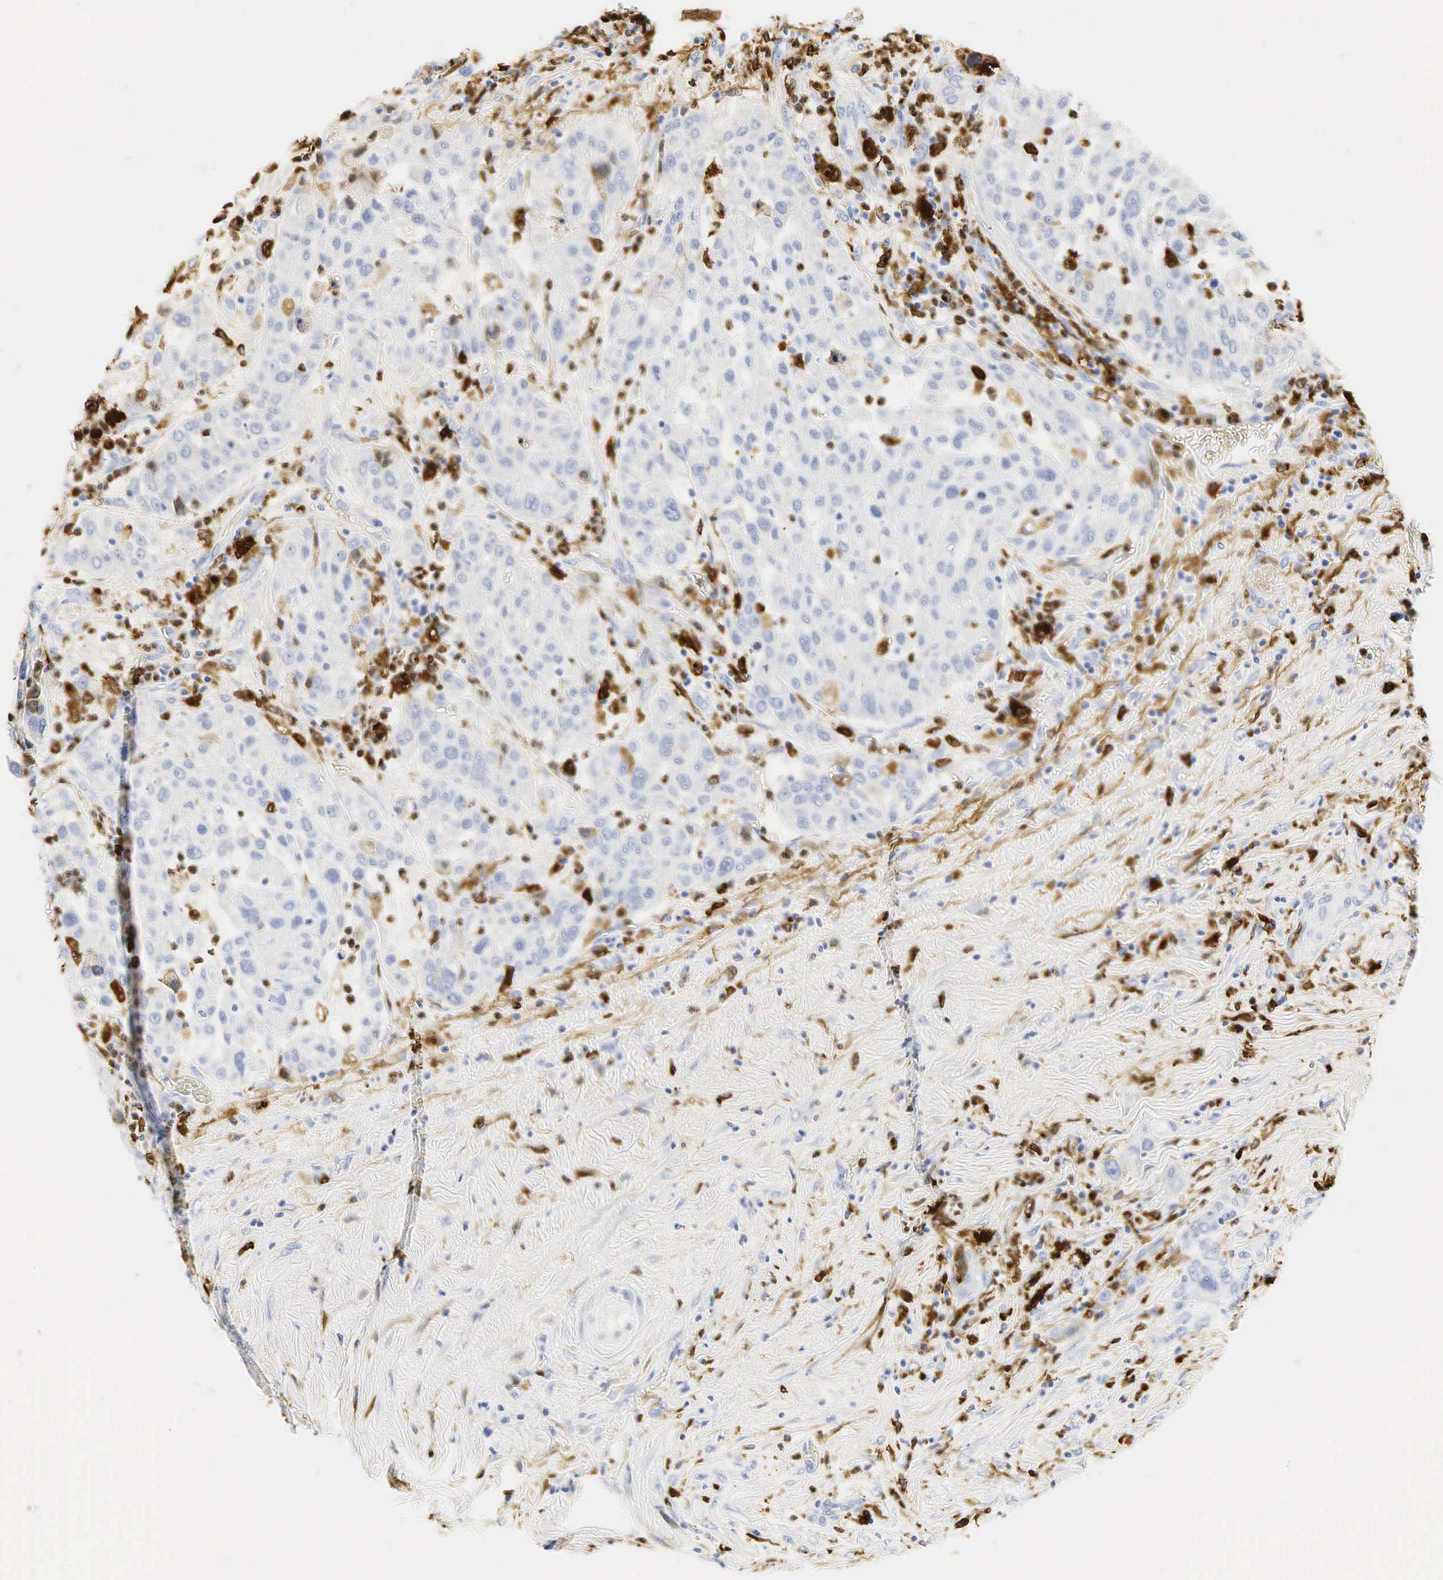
{"staining": {"intensity": "negative", "quantity": "none", "location": "none"}, "tissue": "pancreatic cancer", "cell_type": "Tumor cells", "image_type": "cancer", "snomed": [{"axis": "morphology", "description": "Adenocarcinoma, NOS"}, {"axis": "topography", "description": "Pancreas"}], "caption": "Micrograph shows no significant protein positivity in tumor cells of pancreatic cancer (adenocarcinoma). (Immunohistochemistry, brightfield microscopy, high magnification).", "gene": "LYZ", "patient": {"sex": "female", "age": 52}}